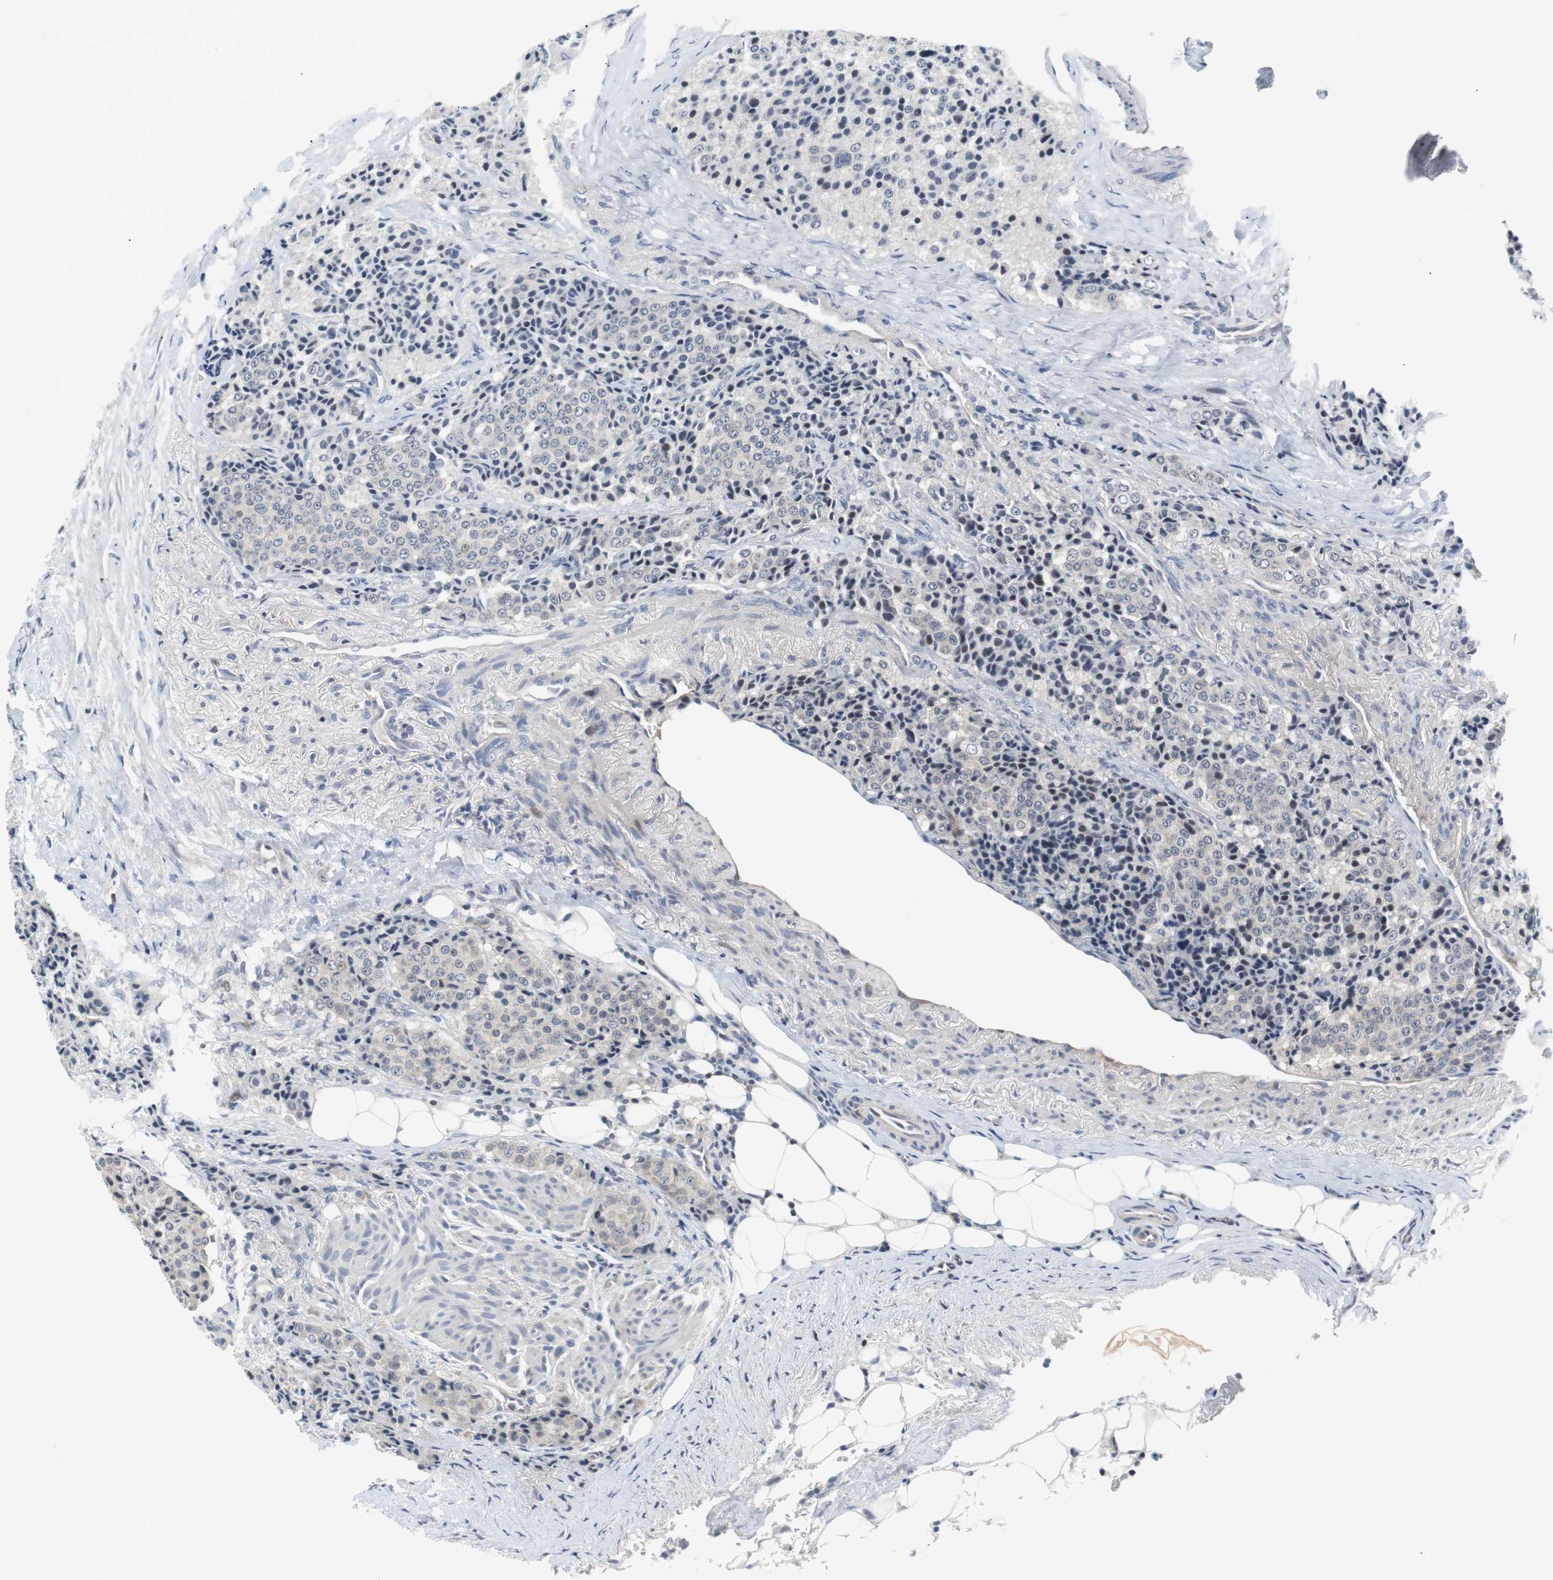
{"staining": {"intensity": "negative", "quantity": "none", "location": "none"}, "tissue": "carcinoid", "cell_type": "Tumor cells", "image_type": "cancer", "snomed": [{"axis": "morphology", "description": "Carcinoid, malignant, NOS"}, {"axis": "topography", "description": "Colon"}], "caption": "Histopathology image shows no protein positivity in tumor cells of carcinoid (malignant) tissue.", "gene": "MAP2K4", "patient": {"sex": "female", "age": 61}}